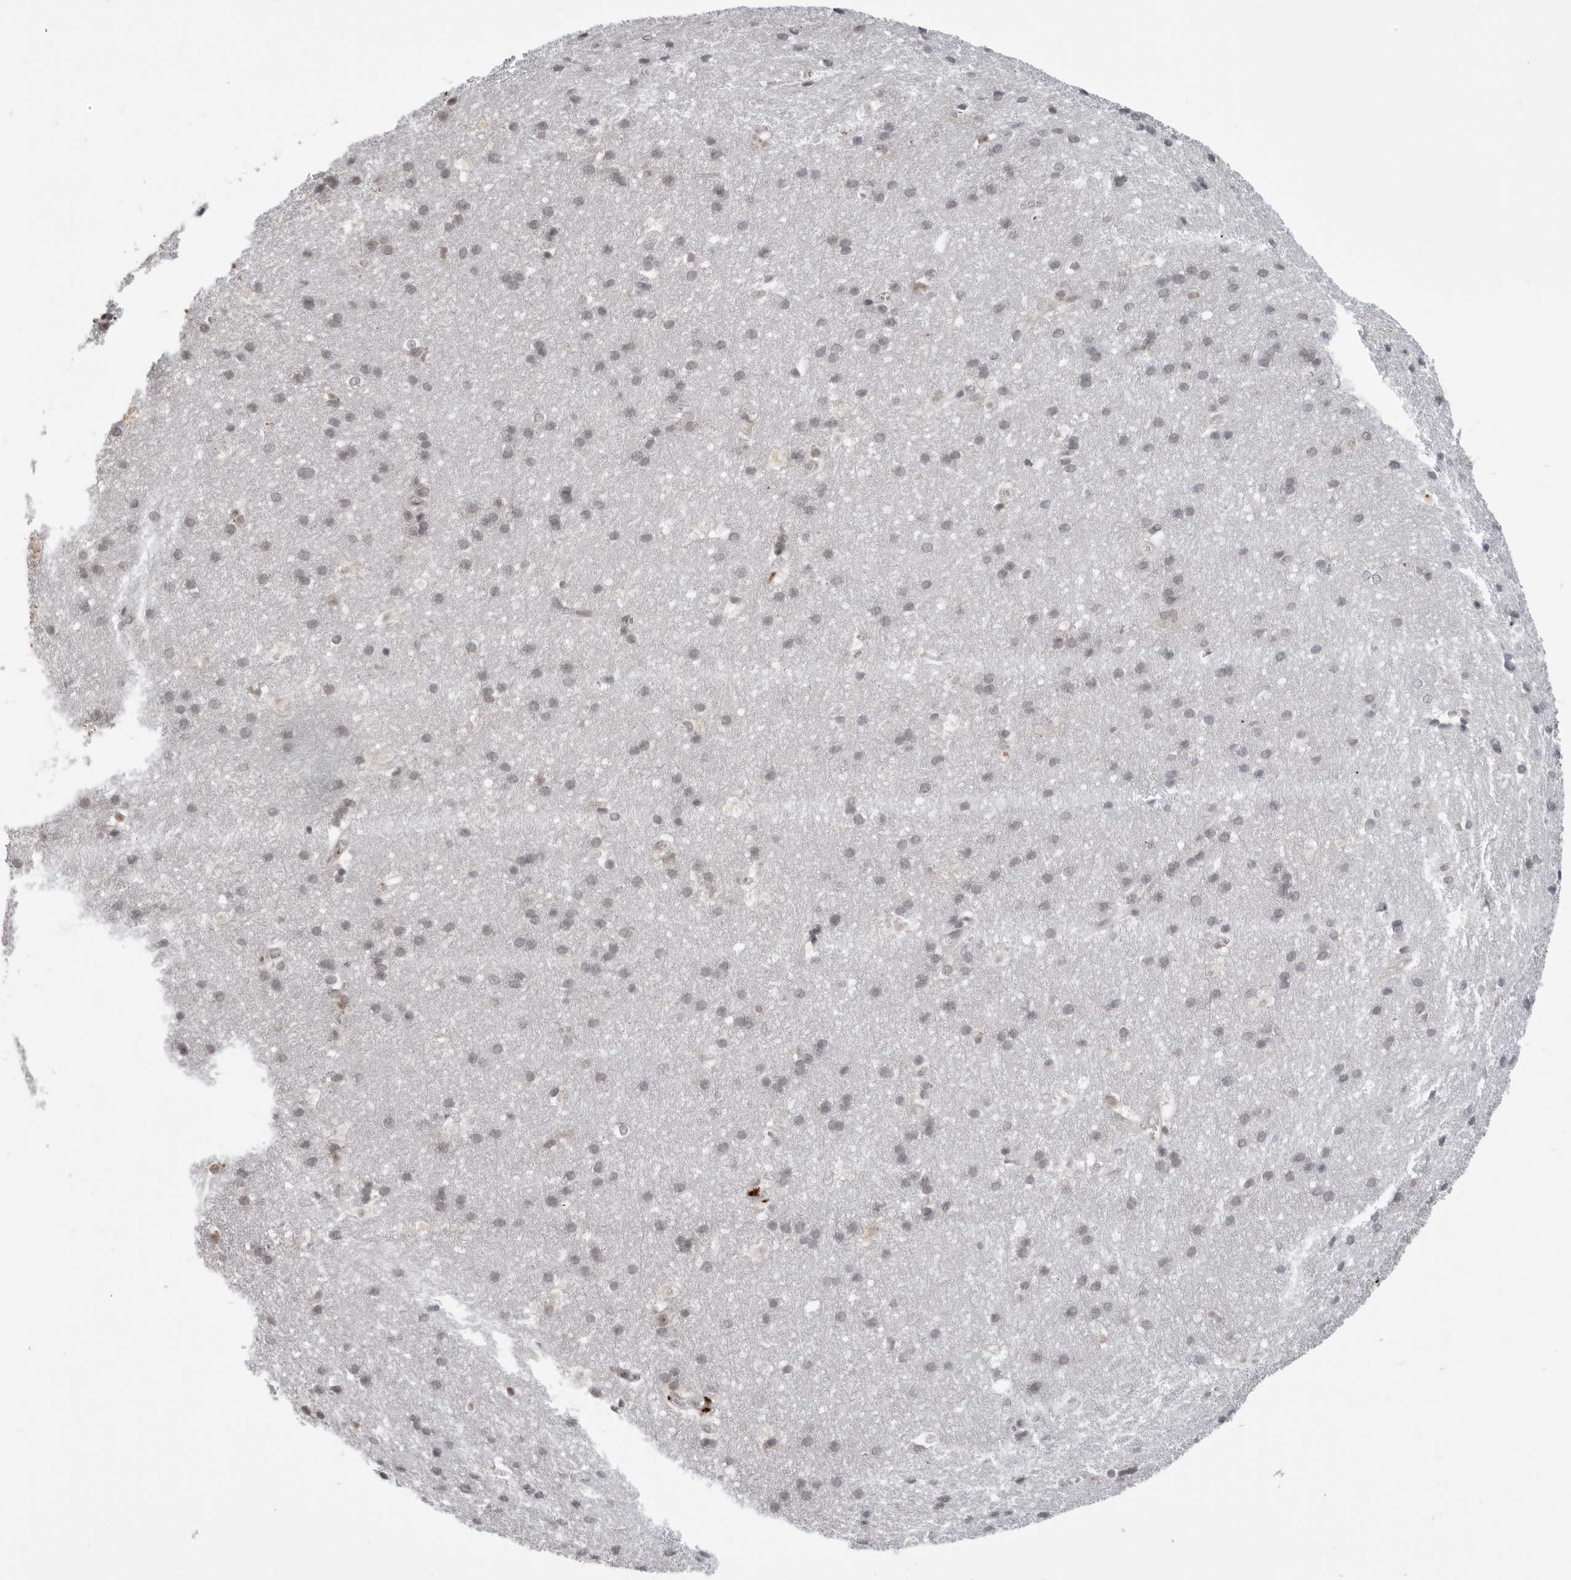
{"staining": {"intensity": "negative", "quantity": "none", "location": "none"}, "tissue": "cerebral cortex", "cell_type": "Endothelial cells", "image_type": "normal", "snomed": [{"axis": "morphology", "description": "Normal tissue, NOS"}, {"axis": "topography", "description": "Cerebral cortex"}], "caption": "Immunohistochemistry (IHC) photomicrograph of normal cerebral cortex stained for a protein (brown), which exhibits no staining in endothelial cells.", "gene": "SRGAP2", "patient": {"sex": "male", "age": 54}}